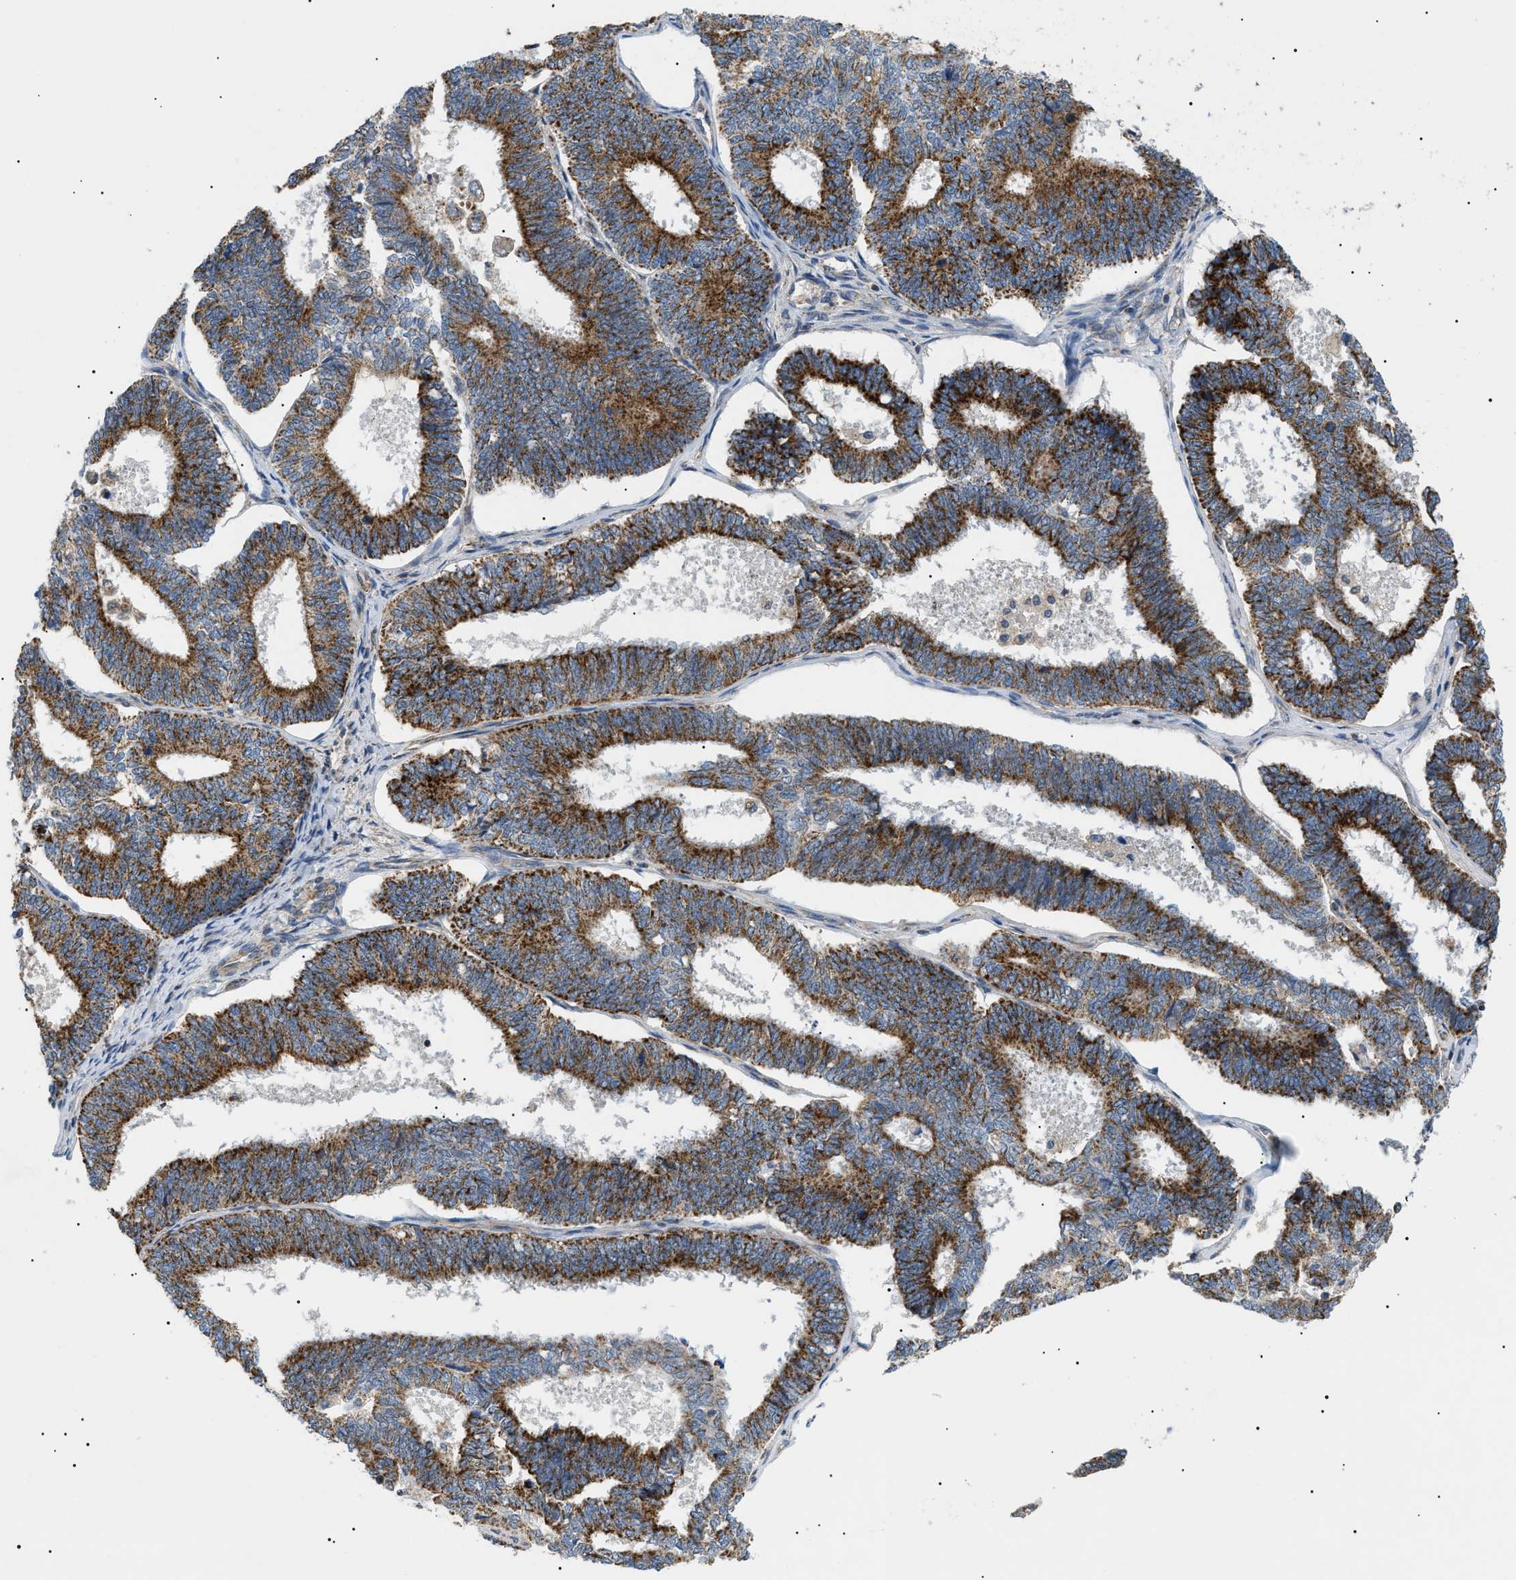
{"staining": {"intensity": "strong", "quantity": ">75%", "location": "cytoplasmic/membranous"}, "tissue": "endometrial cancer", "cell_type": "Tumor cells", "image_type": "cancer", "snomed": [{"axis": "morphology", "description": "Adenocarcinoma, NOS"}, {"axis": "topography", "description": "Endometrium"}], "caption": "Brown immunohistochemical staining in endometrial cancer shows strong cytoplasmic/membranous positivity in about >75% of tumor cells.", "gene": "TOMM6", "patient": {"sex": "female", "age": 70}}